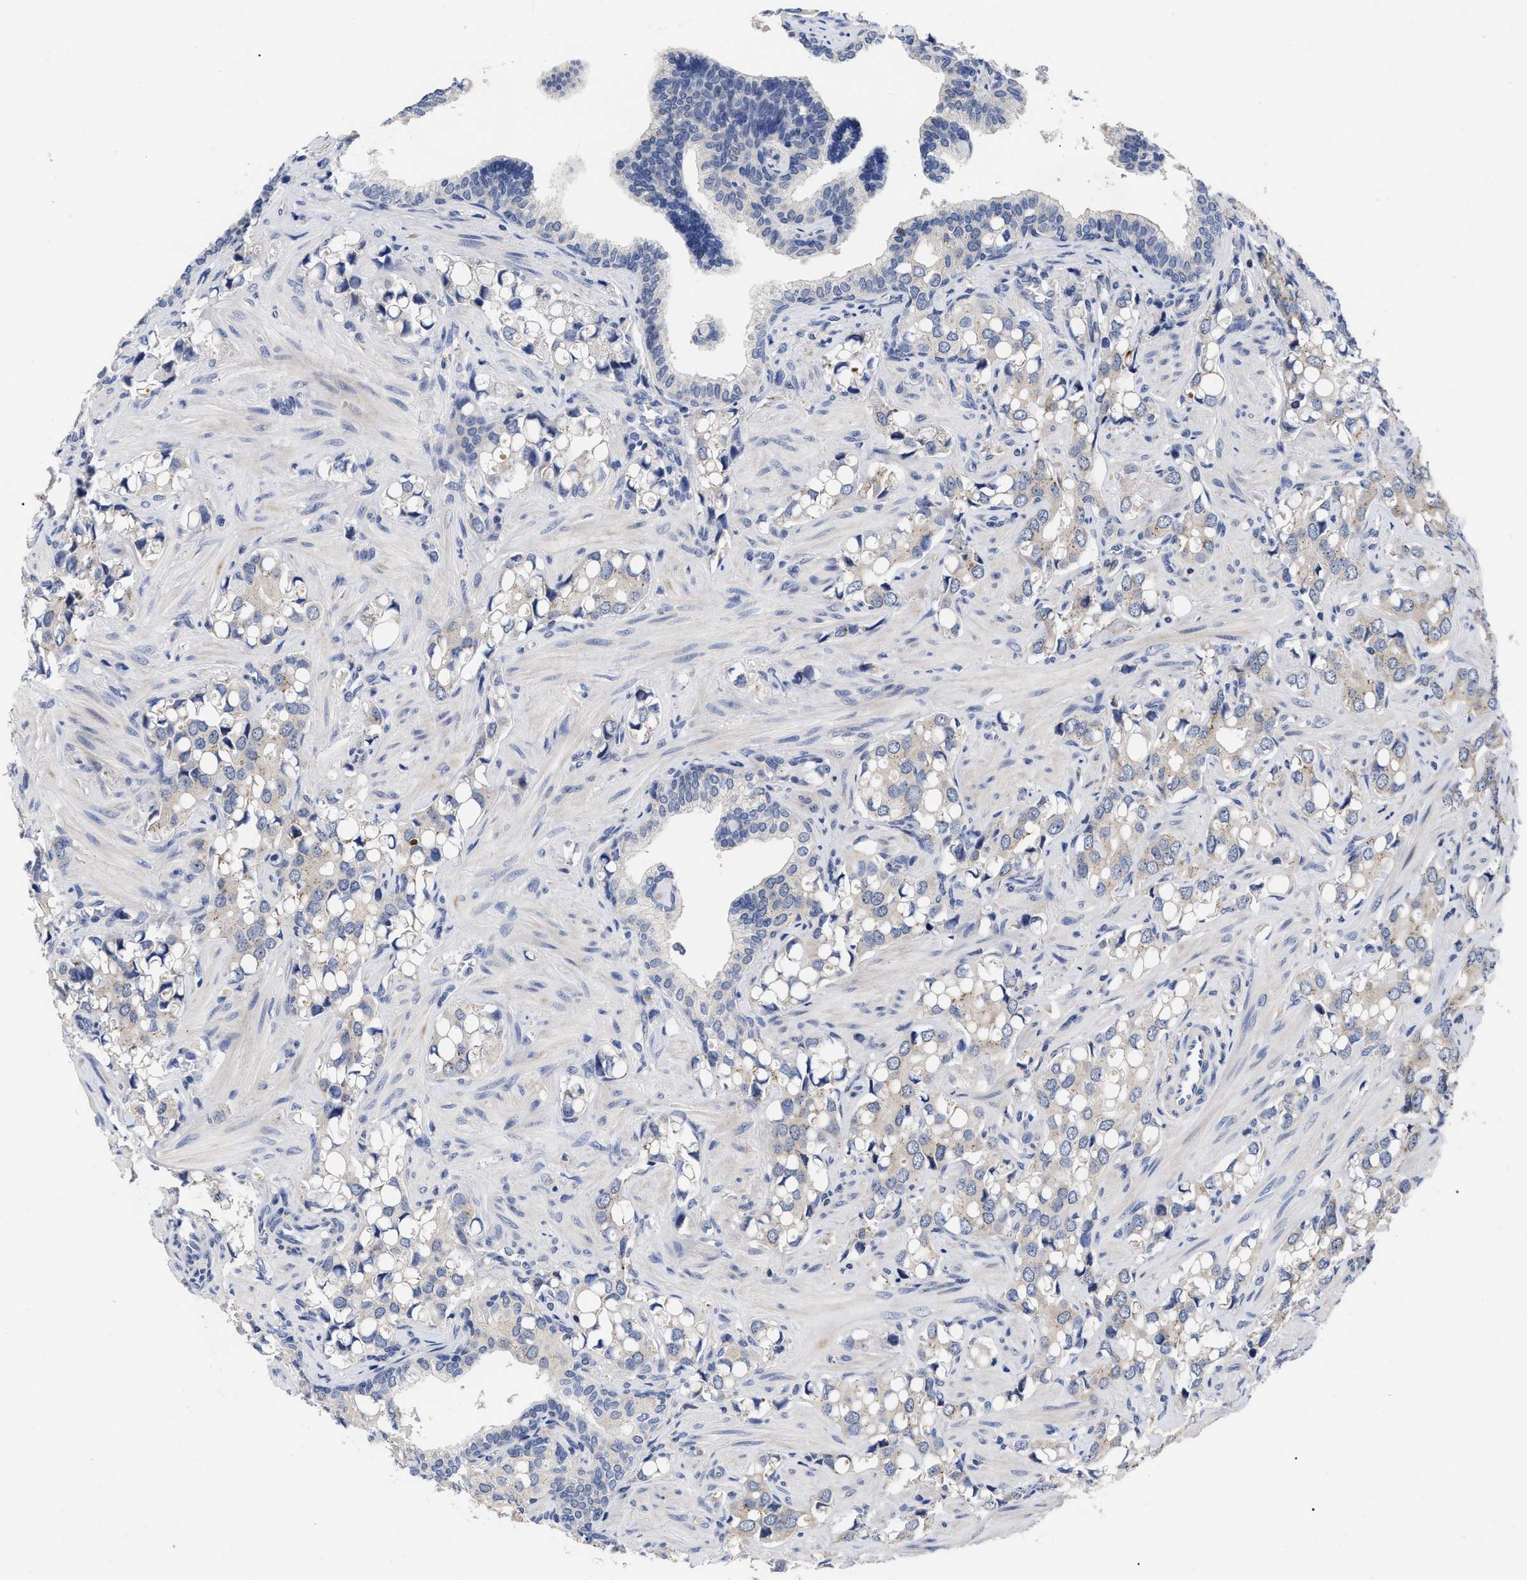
{"staining": {"intensity": "negative", "quantity": "none", "location": "none"}, "tissue": "prostate cancer", "cell_type": "Tumor cells", "image_type": "cancer", "snomed": [{"axis": "morphology", "description": "Adenocarcinoma, High grade"}, {"axis": "topography", "description": "Prostate"}], "caption": "An image of prostate cancer stained for a protein exhibits no brown staining in tumor cells.", "gene": "CCN5", "patient": {"sex": "male", "age": 52}}